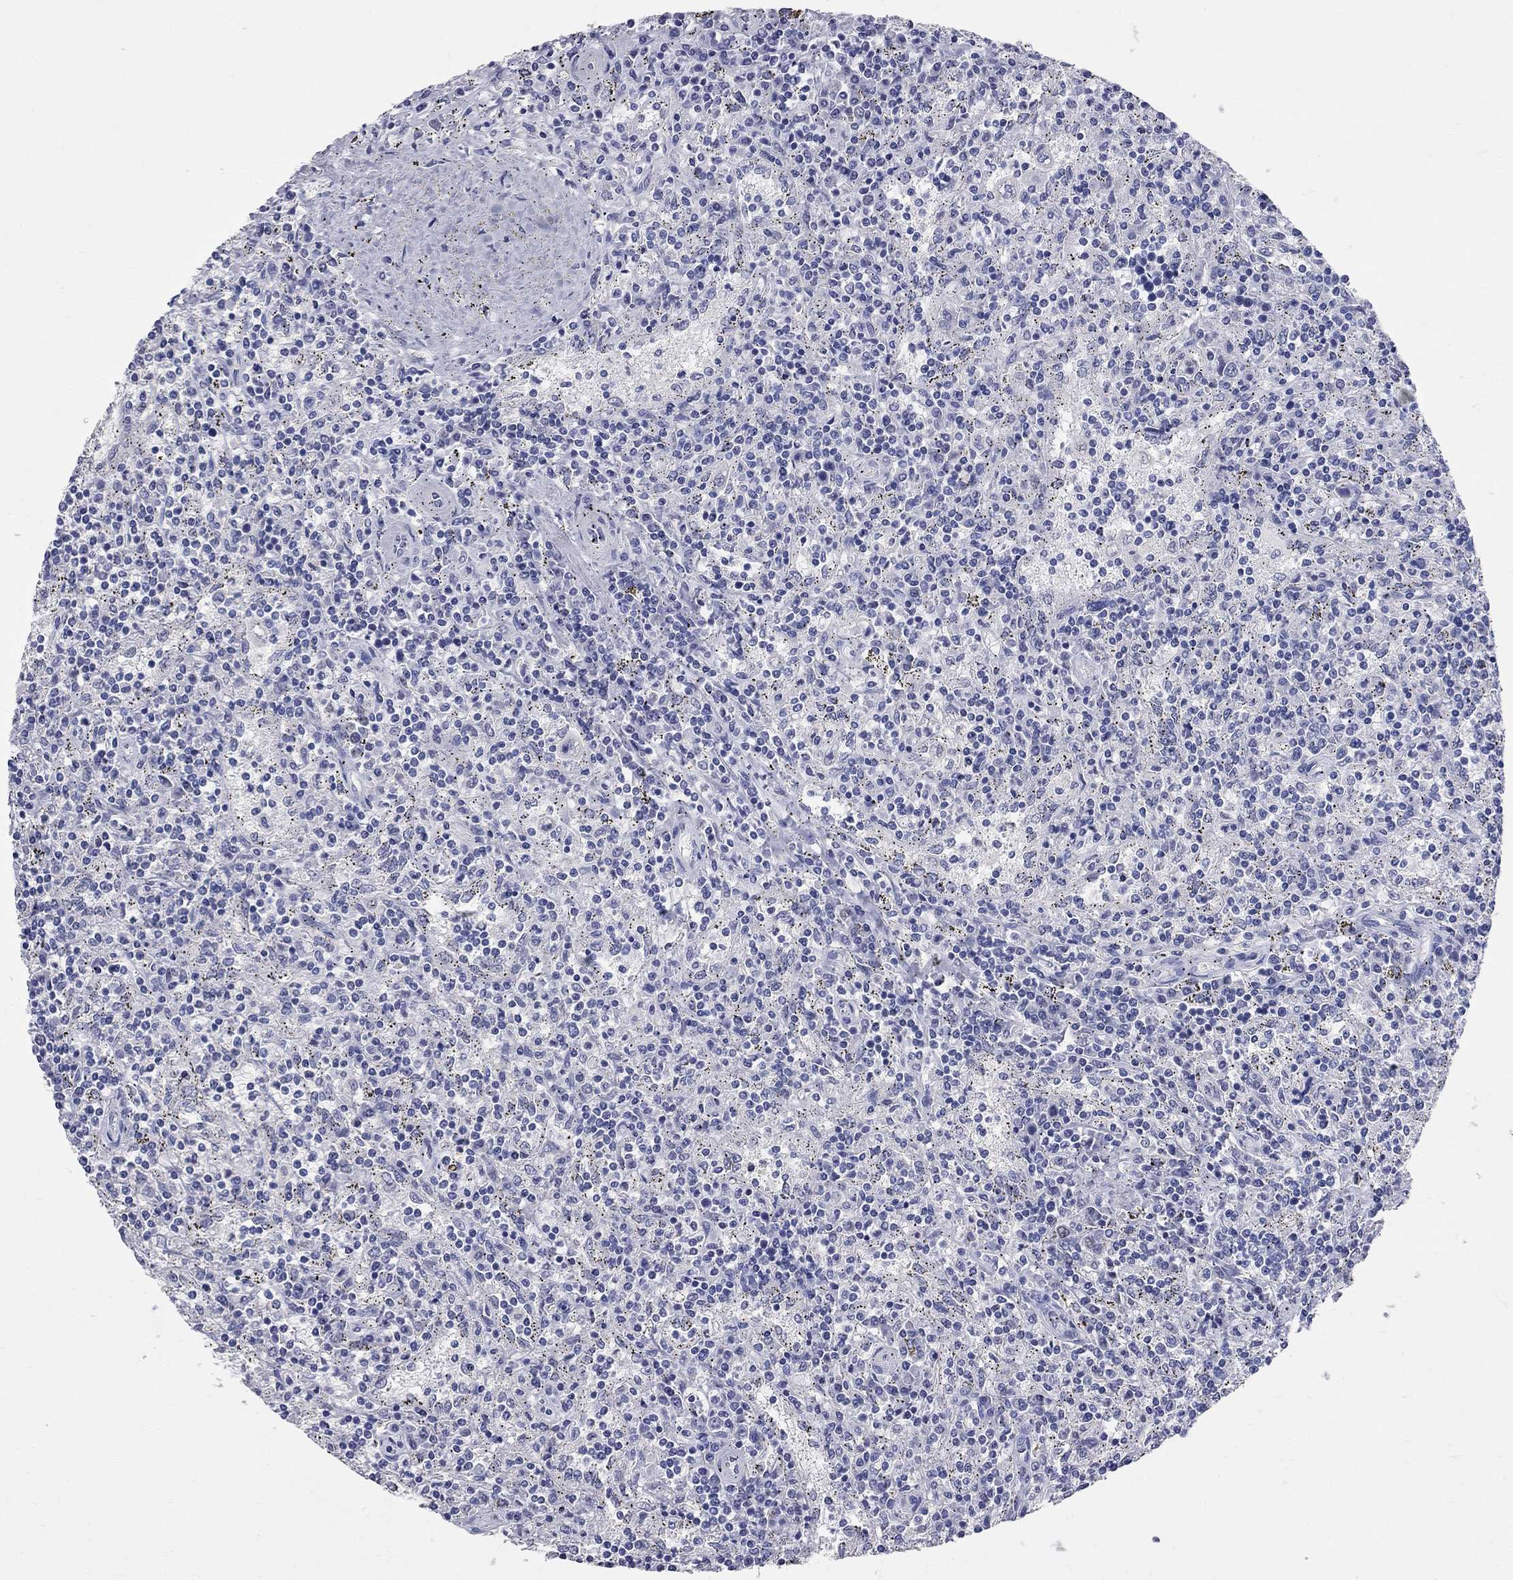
{"staining": {"intensity": "negative", "quantity": "none", "location": "none"}, "tissue": "lymphoma", "cell_type": "Tumor cells", "image_type": "cancer", "snomed": [{"axis": "morphology", "description": "Malignant lymphoma, non-Hodgkin's type, Low grade"}, {"axis": "topography", "description": "Spleen"}], "caption": "Immunohistochemistry of human low-grade malignant lymphoma, non-Hodgkin's type exhibits no expression in tumor cells.", "gene": "FAM221B", "patient": {"sex": "male", "age": 62}}